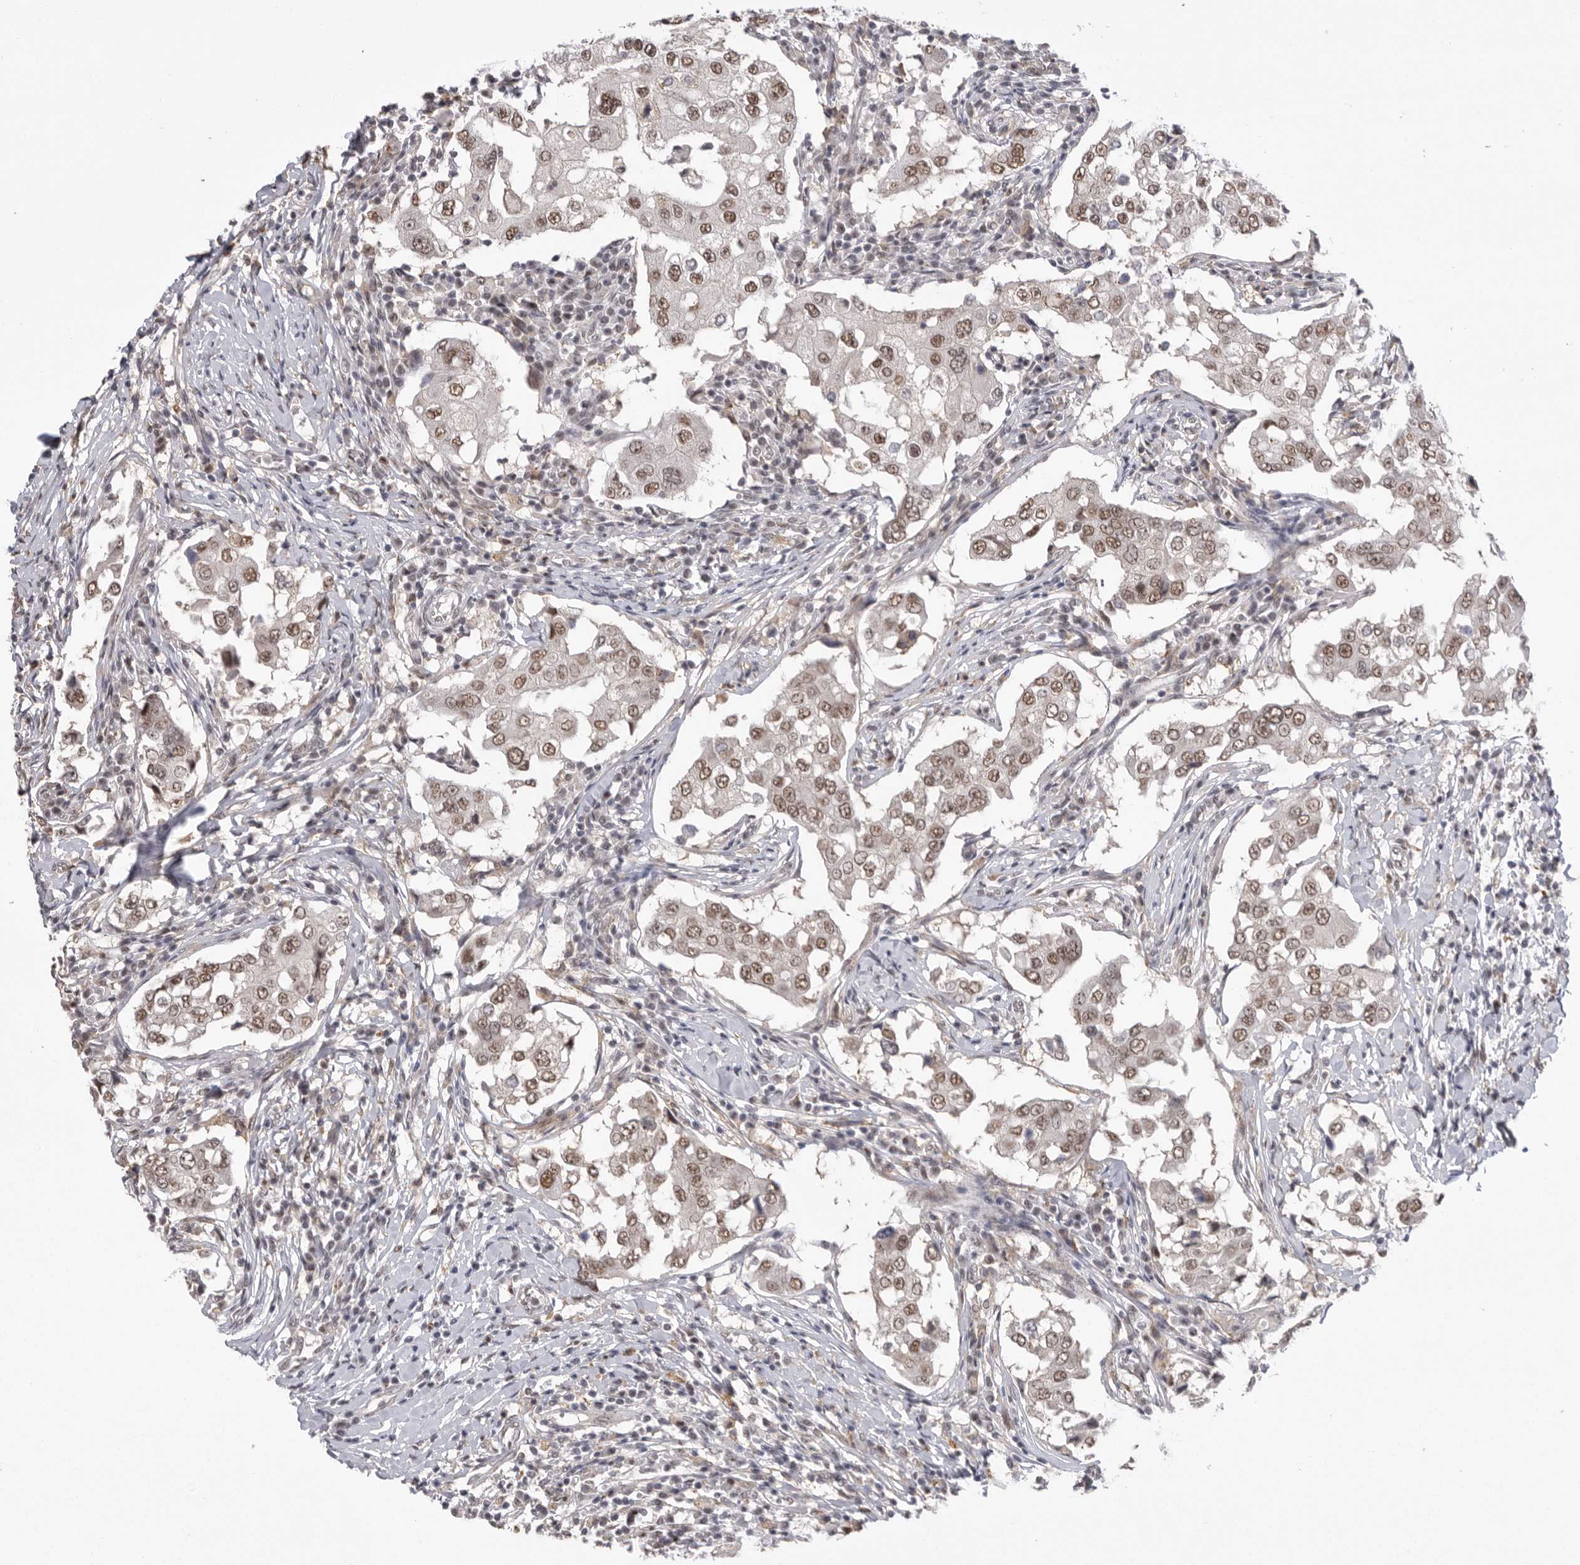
{"staining": {"intensity": "moderate", "quantity": ">75%", "location": "nuclear"}, "tissue": "breast cancer", "cell_type": "Tumor cells", "image_type": "cancer", "snomed": [{"axis": "morphology", "description": "Duct carcinoma"}, {"axis": "topography", "description": "Breast"}], "caption": "Human intraductal carcinoma (breast) stained with a protein marker displays moderate staining in tumor cells.", "gene": "BCLAF3", "patient": {"sex": "female", "age": 27}}